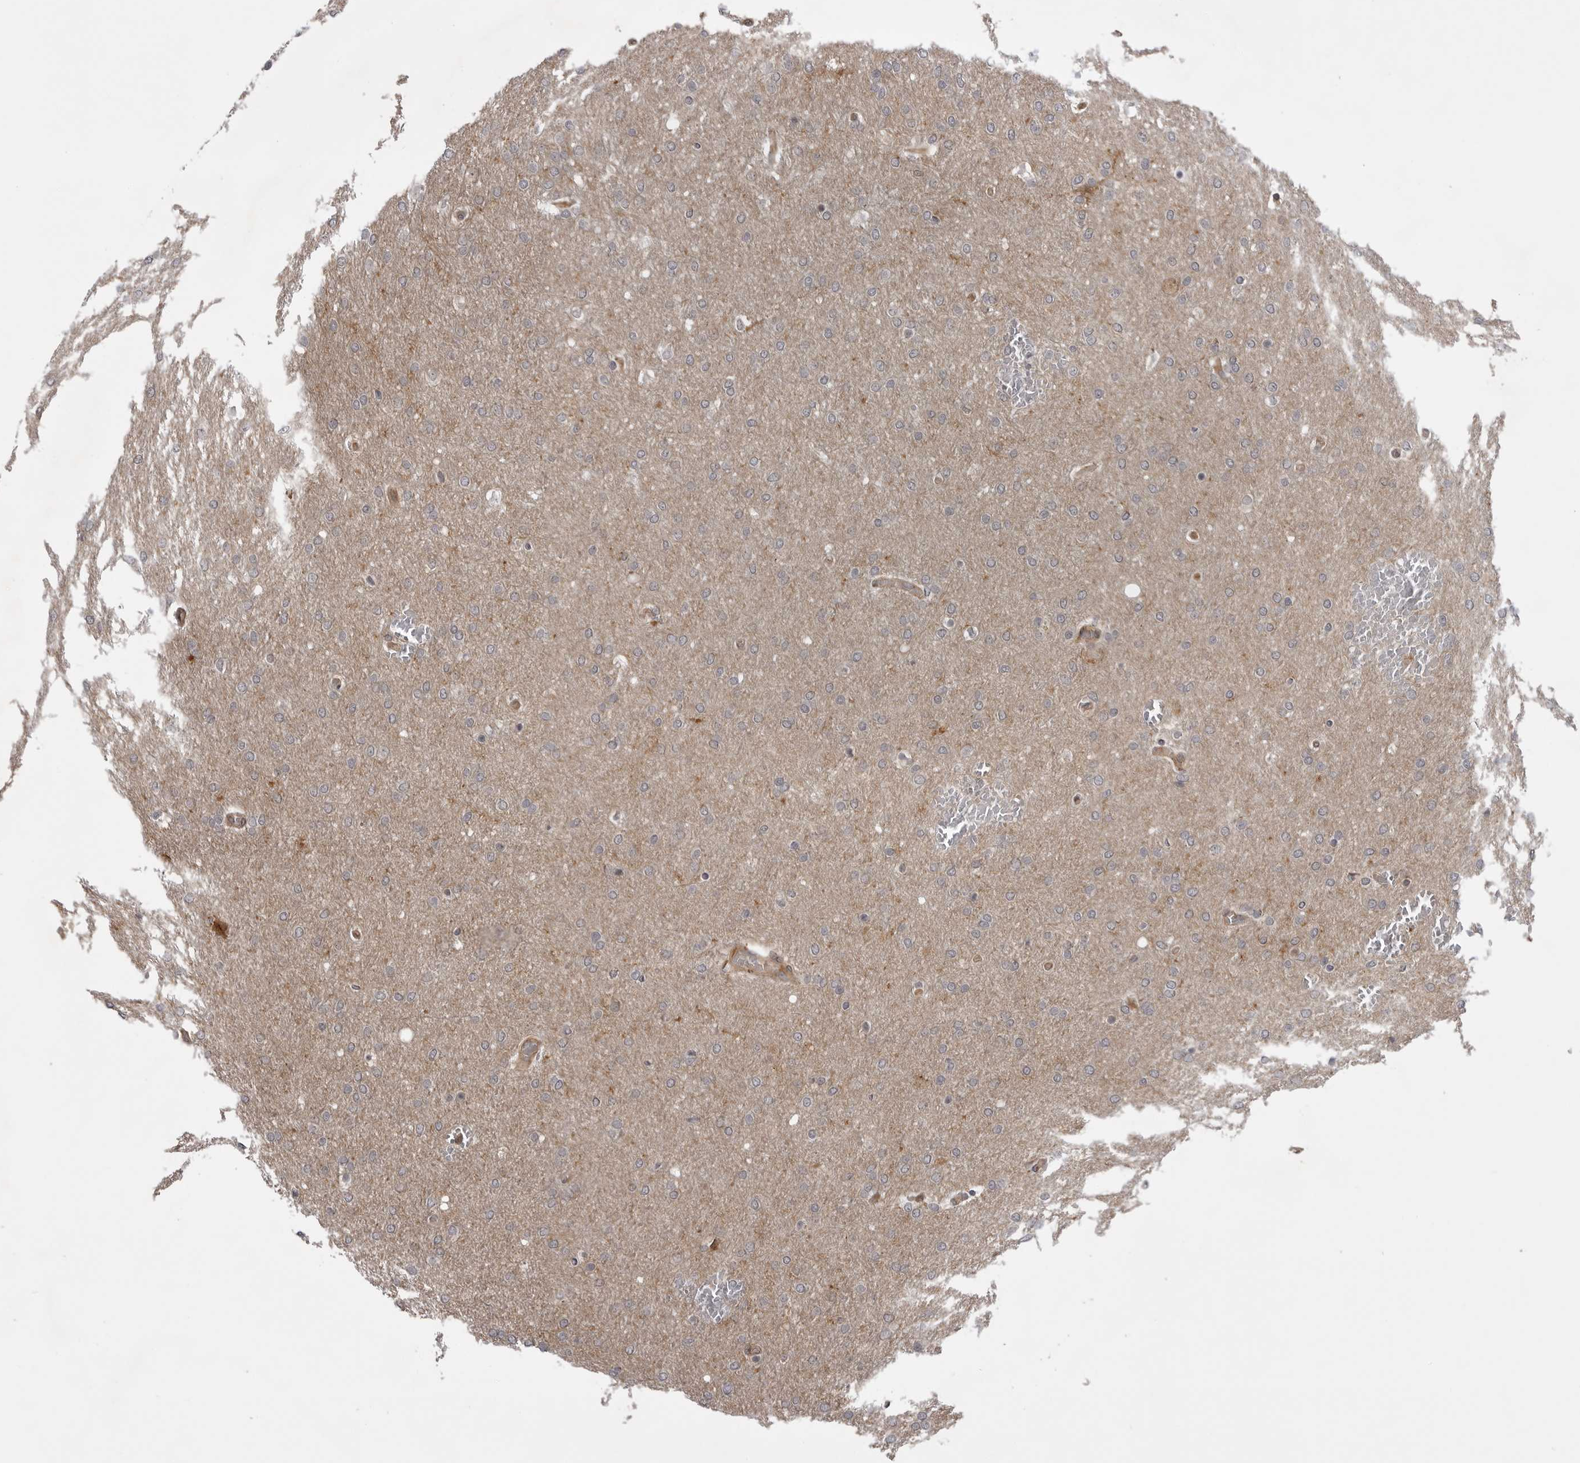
{"staining": {"intensity": "negative", "quantity": "none", "location": "none"}, "tissue": "glioma", "cell_type": "Tumor cells", "image_type": "cancer", "snomed": [{"axis": "morphology", "description": "Glioma, malignant, Low grade"}, {"axis": "topography", "description": "Brain"}], "caption": "A micrograph of glioma stained for a protein shows no brown staining in tumor cells. Nuclei are stained in blue.", "gene": "LRRC45", "patient": {"sex": "female", "age": 37}}